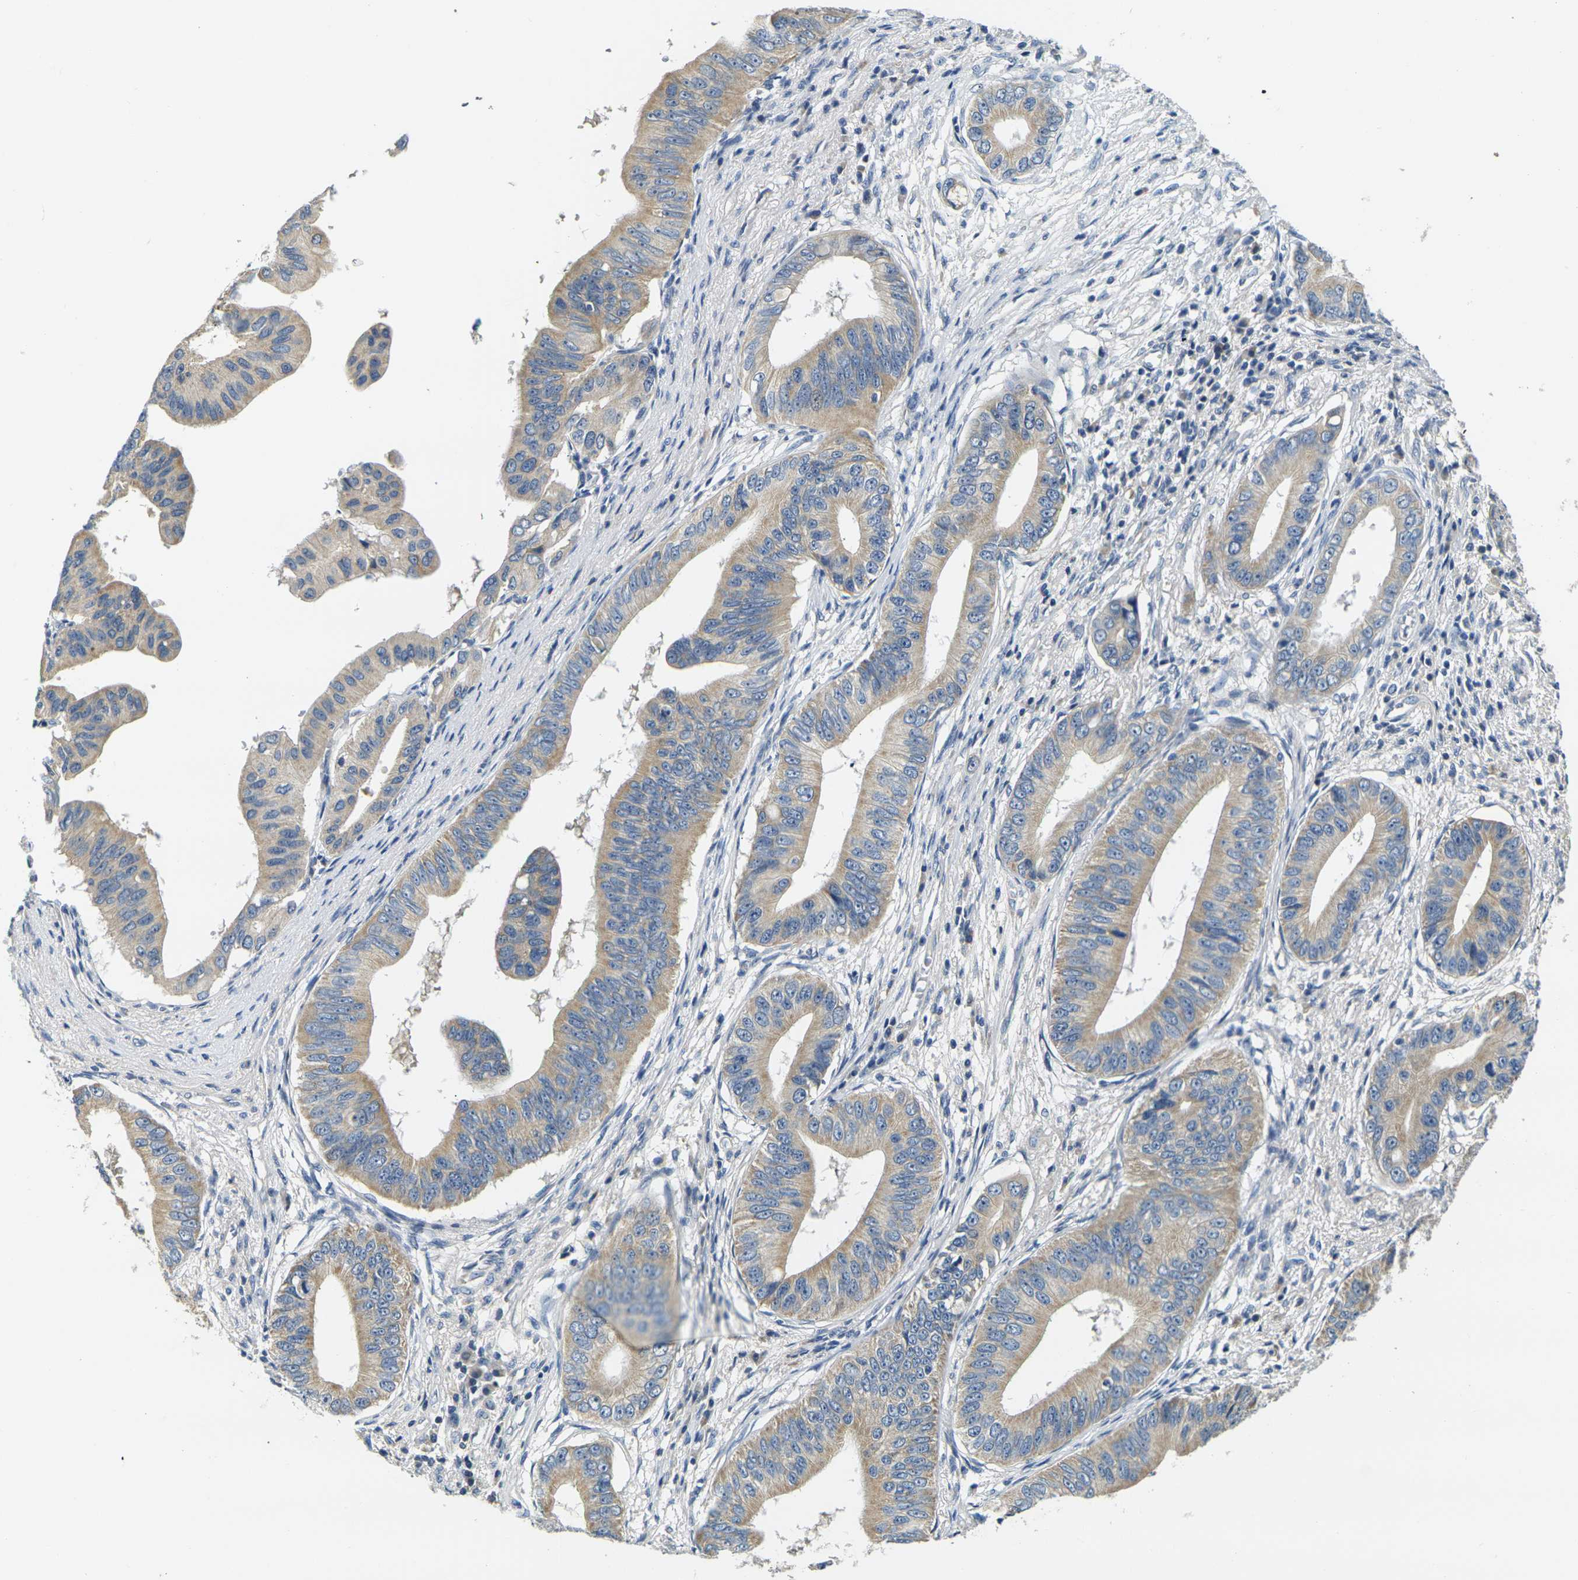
{"staining": {"intensity": "weak", "quantity": ">75%", "location": "cytoplasmic/membranous"}, "tissue": "pancreatic cancer", "cell_type": "Tumor cells", "image_type": "cancer", "snomed": [{"axis": "morphology", "description": "Adenocarcinoma, NOS"}, {"axis": "topography", "description": "Pancreas"}], "caption": "IHC of pancreatic cancer (adenocarcinoma) shows low levels of weak cytoplasmic/membranous positivity in approximately >75% of tumor cells.", "gene": "SHISAL2B", "patient": {"sex": "male", "age": 77}}